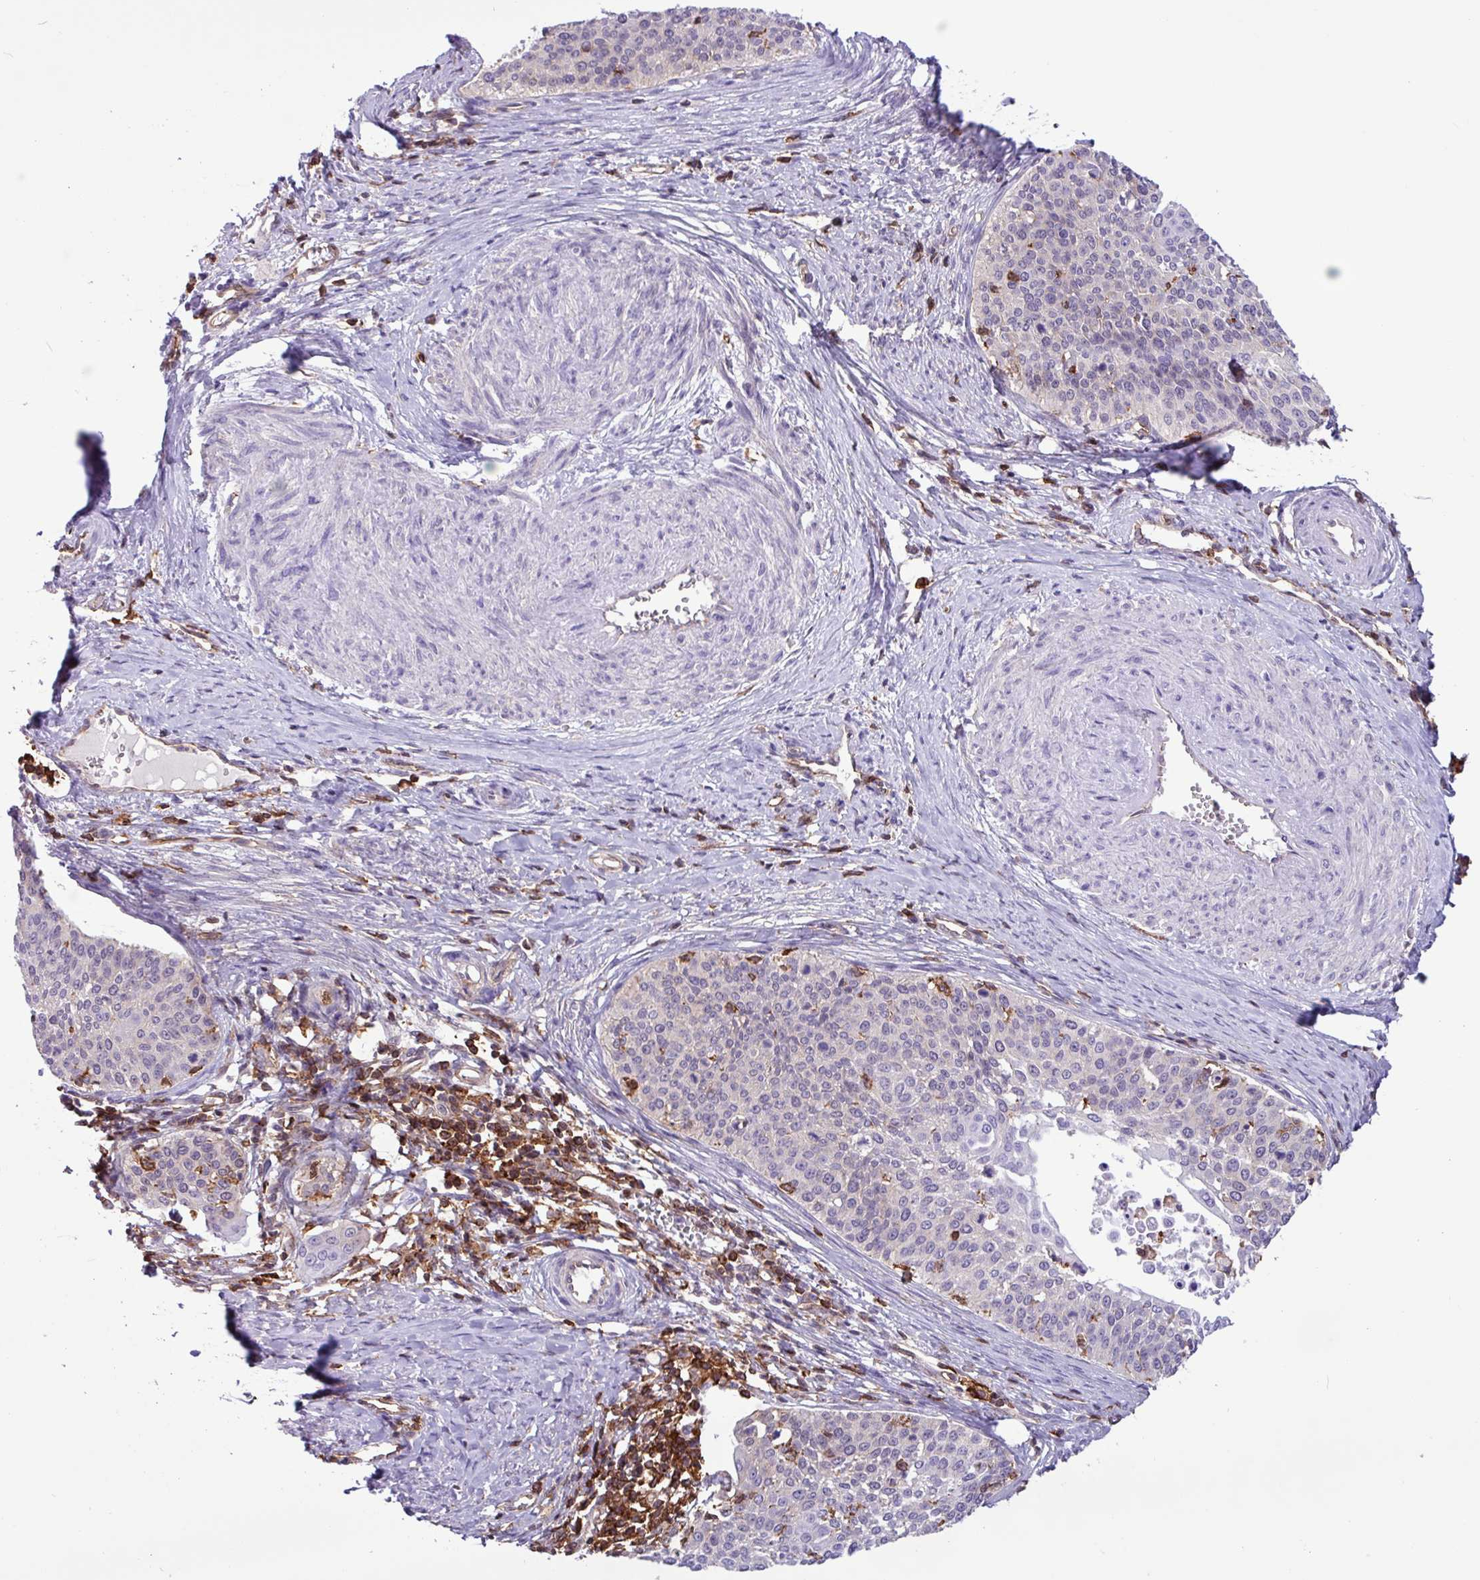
{"staining": {"intensity": "negative", "quantity": "none", "location": "none"}, "tissue": "cervical cancer", "cell_type": "Tumor cells", "image_type": "cancer", "snomed": [{"axis": "morphology", "description": "Squamous cell carcinoma, NOS"}, {"axis": "topography", "description": "Cervix"}], "caption": "DAB (3,3'-diaminobenzidine) immunohistochemical staining of cervical cancer reveals no significant staining in tumor cells.", "gene": "PPP1R18", "patient": {"sex": "female", "age": 44}}